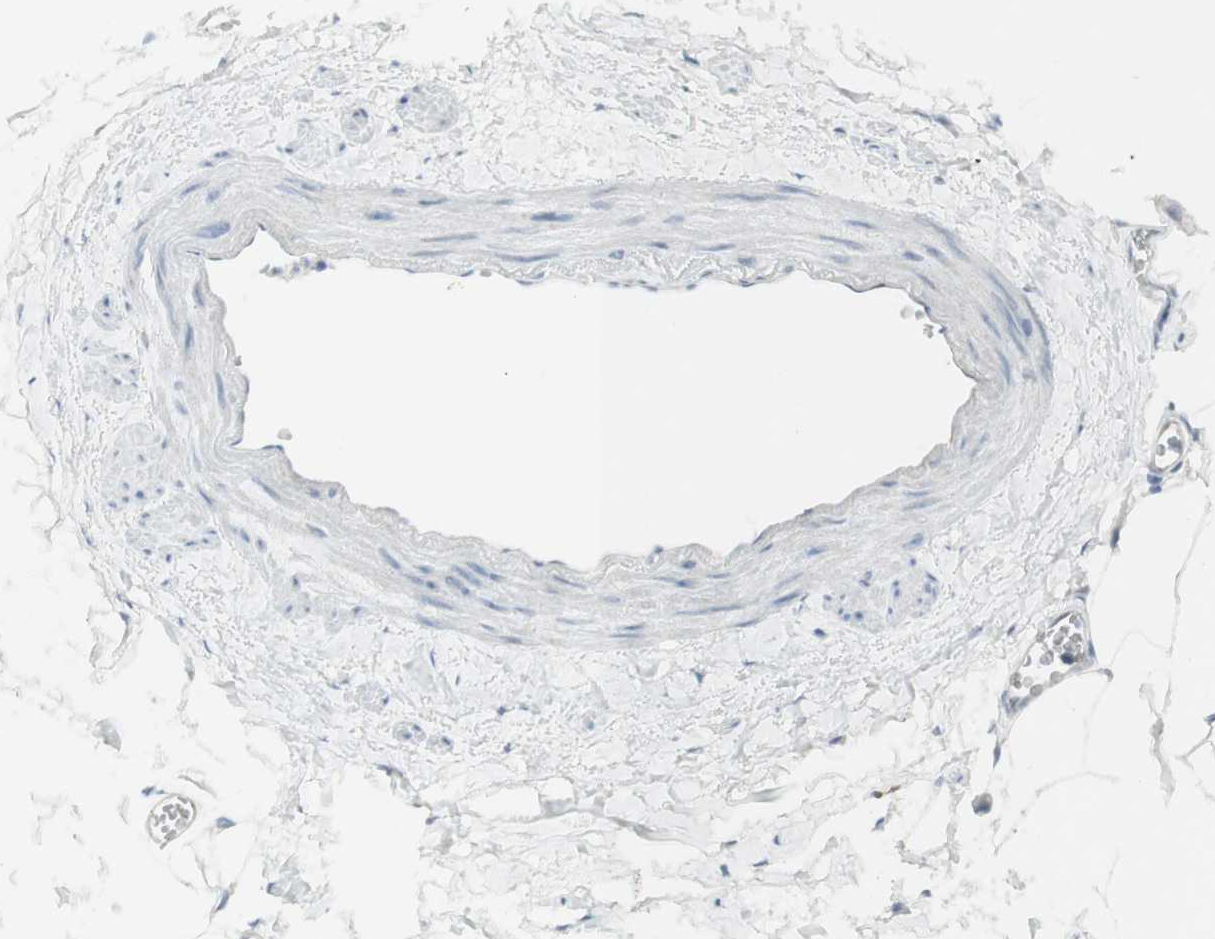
{"staining": {"intensity": "negative", "quantity": "none", "location": "none"}, "tissue": "adipose tissue", "cell_type": "Adipocytes", "image_type": "normal", "snomed": [{"axis": "morphology", "description": "Normal tissue, NOS"}, {"axis": "topography", "description": "Adipose tissue"}, {"axis": "topography", "description": "Peripheral nerve tissue"}], "caption": "This image is of unremarkable adipose tissue stained with immunohistochemistry (IHC) to label a protein in brown with the nuclei are counter-stained blue. There is no positivity in adipocytes.", "gene": "MYO6", "patient": {"sex": "male", "age": 52}}